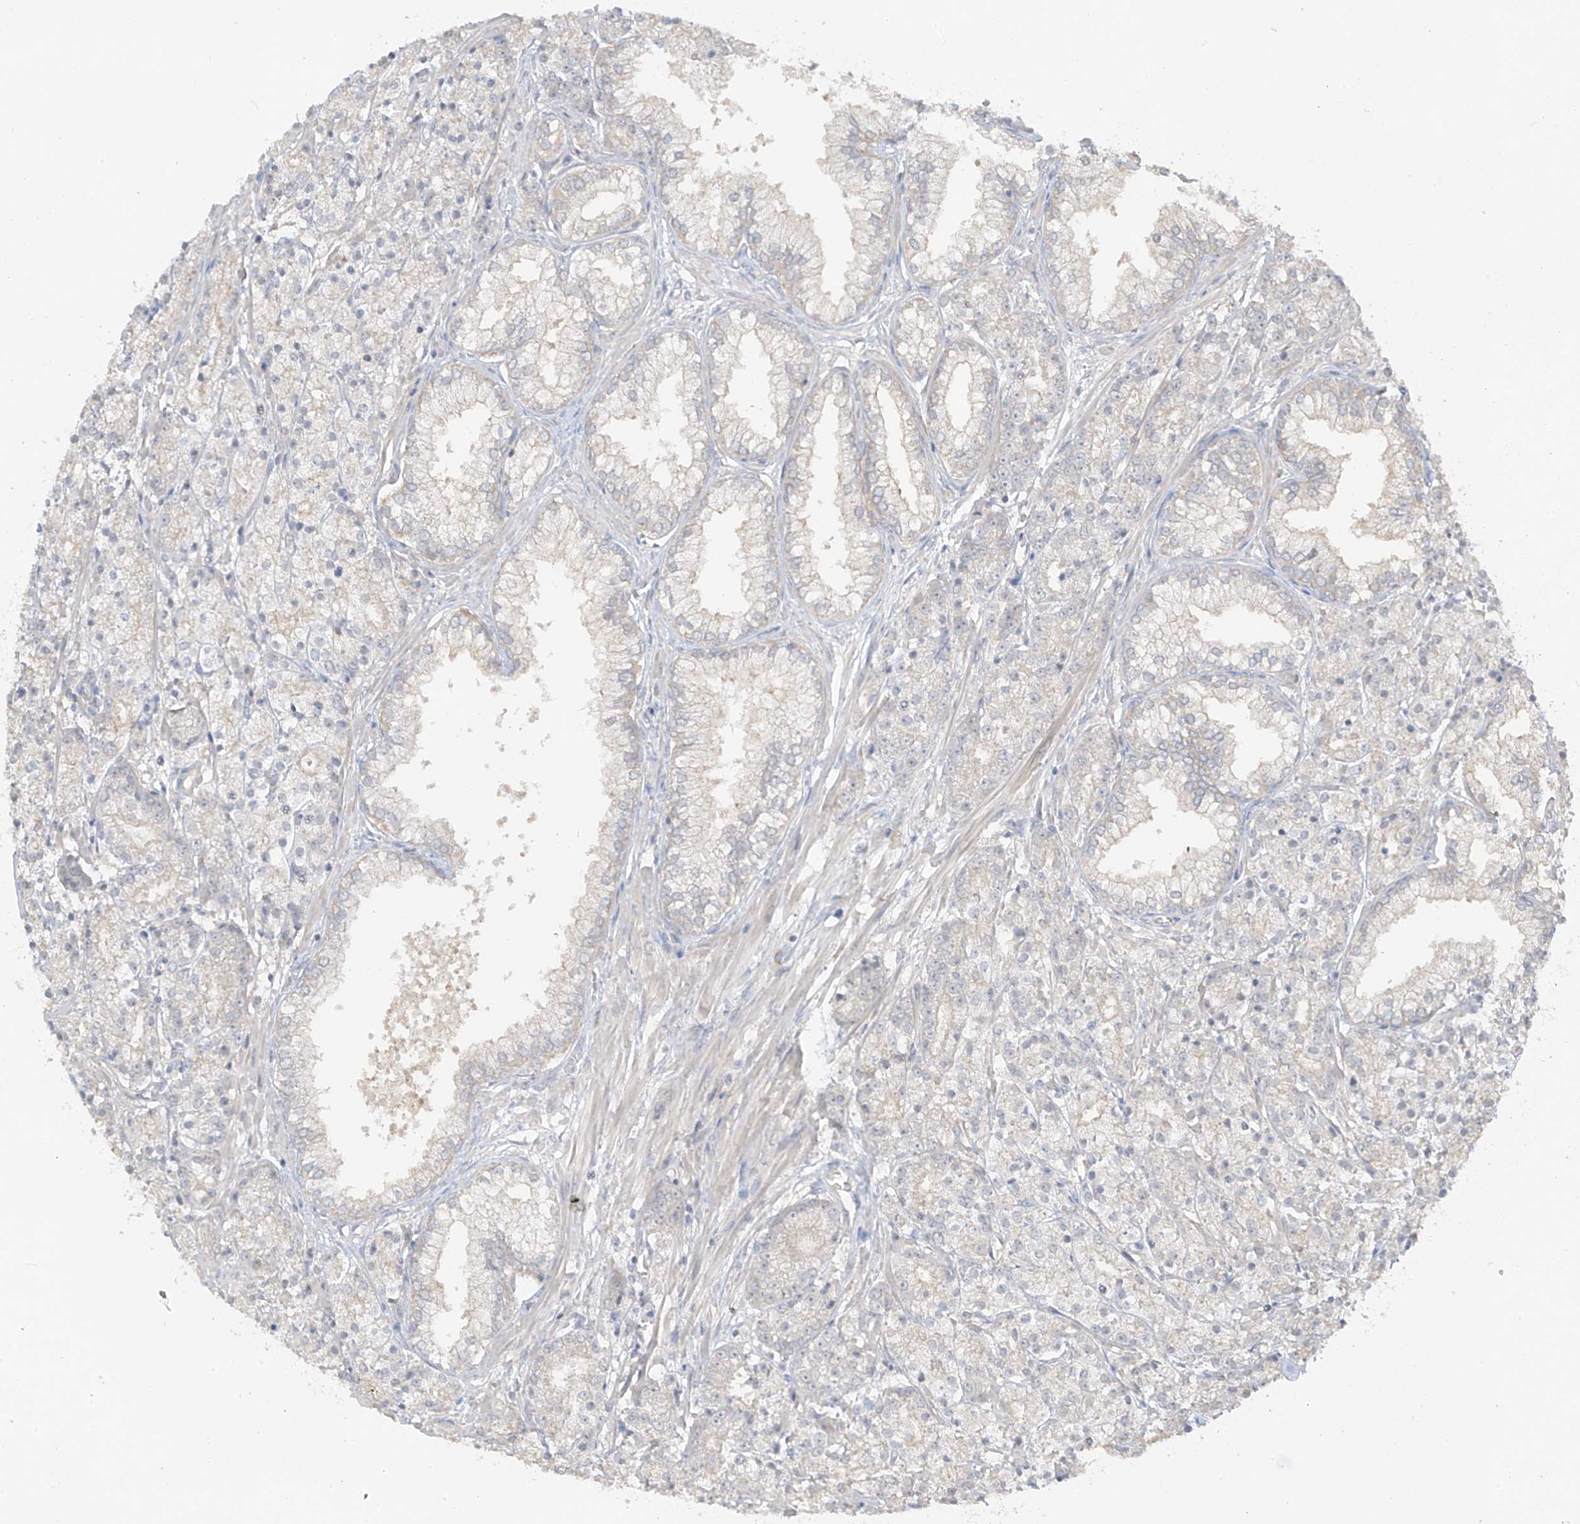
{"staining": {"intensity": "negative", "quantity": "none", "location": "none"}, "tissue": "prostate cancer", "cell_type": "Tumor cells", "image_type": "cancer", "snomed": [{"axis": "morphology", "description": "Adenocarcinoma, High grade"}, {"axis": "topography", "description": "Prostate"}], "caption": "High-grade adenocarcinoma (prostate) was stained to show a protein in brown. There is no significant expression in tumor cells. Nuclei are stained in blue.", "gene": "ANGEL2", "patient": {"sex": "male", "age": 69}}